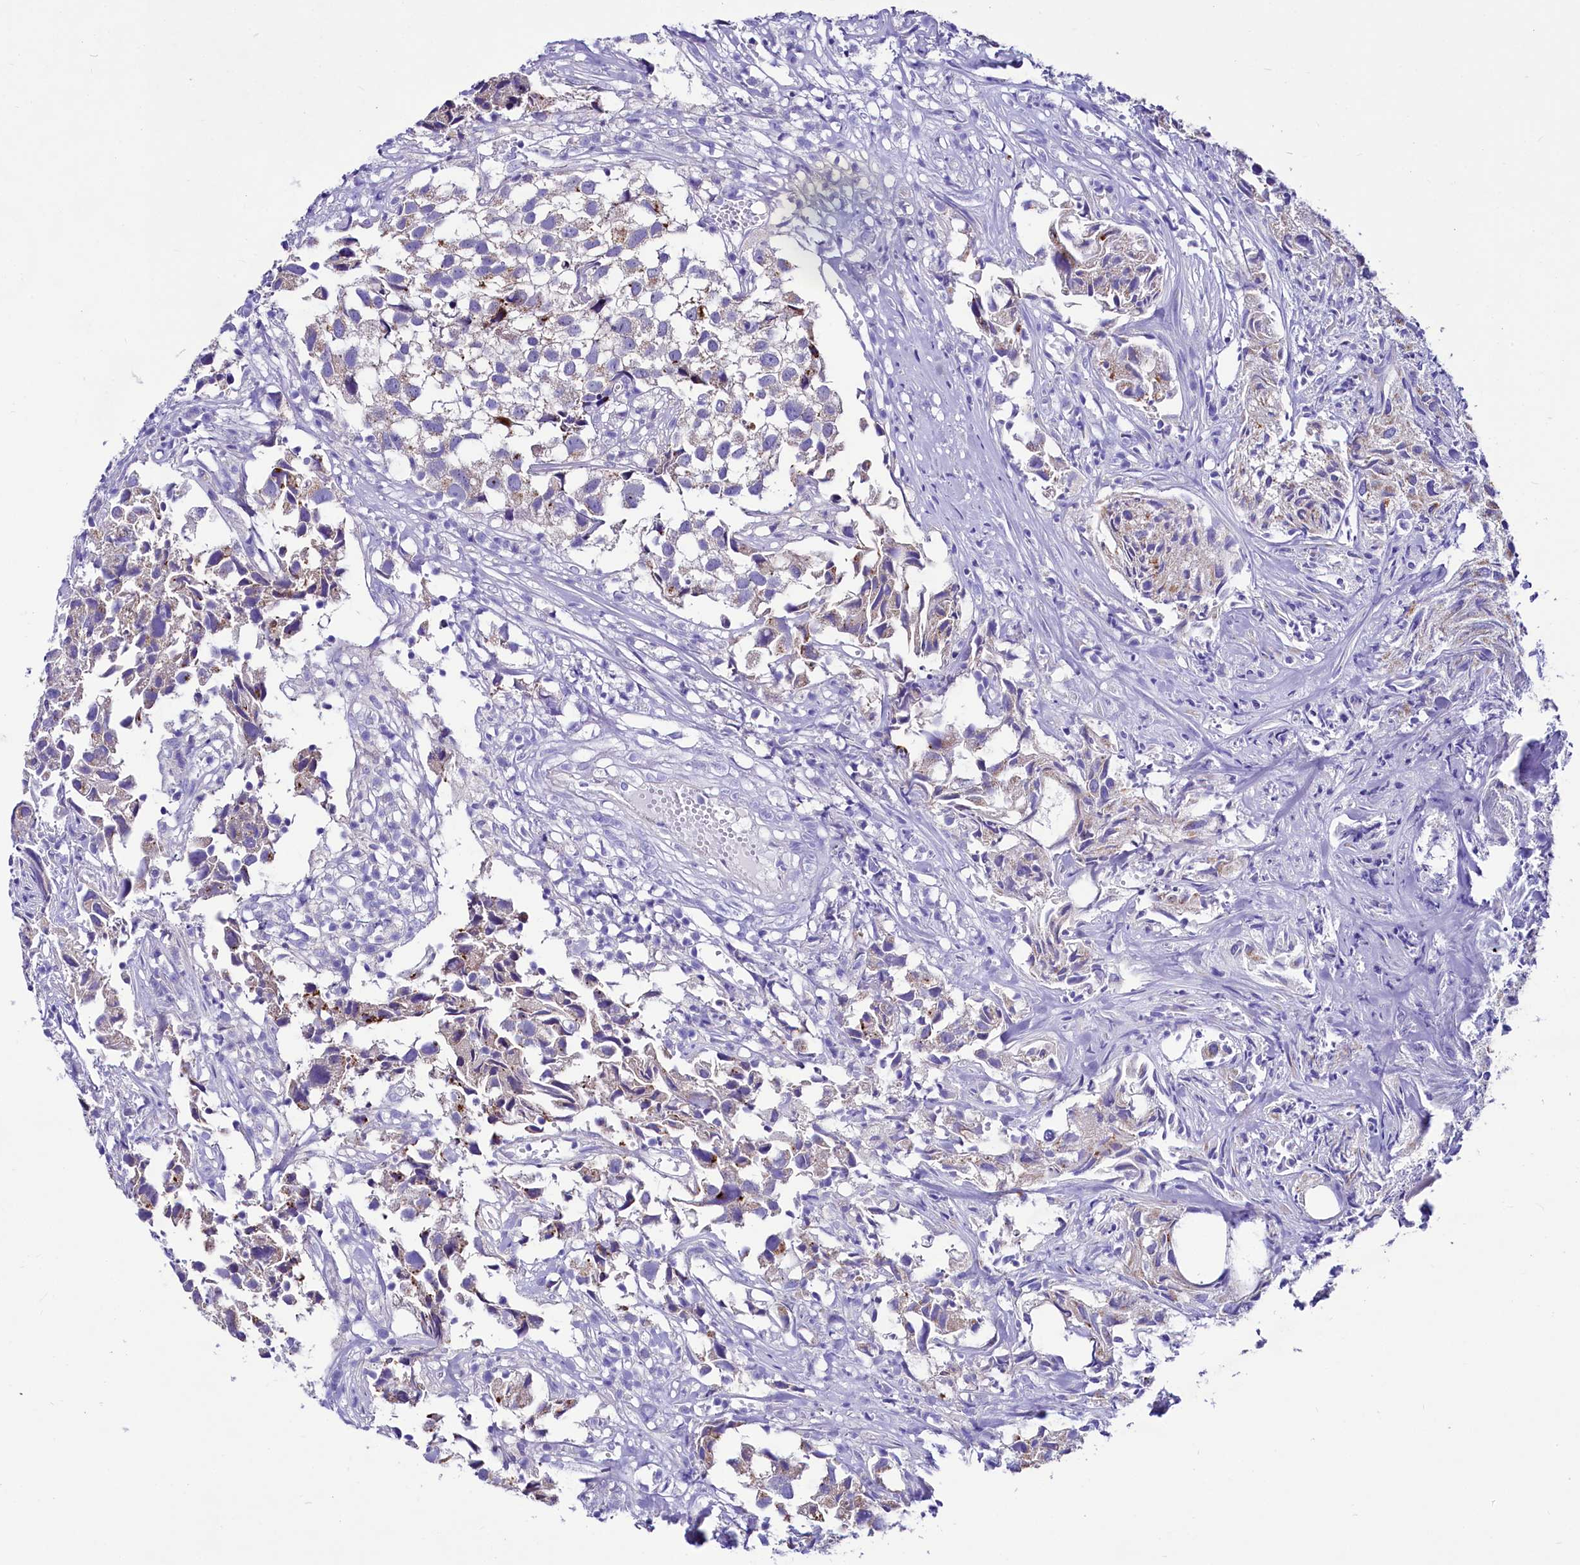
{"staining": {"intensity": "negative", "quantity": "none", "location": "none"}, "tissue": "urothelial cancer", "cell_type": "Tumor cells", "image_type": "cancer", "snomed": [{"axis": "morphology", "description": "Urothelial carcinoma, High grade"}, {"axis": "topography", "description": "Urinary bladder"}], "caption": "Tumor cells are negative for protein expression in human urothelial carcinoma (high-grade).", "gene": "ABHD5", "patient": {"sex": "female", "age": 75}}